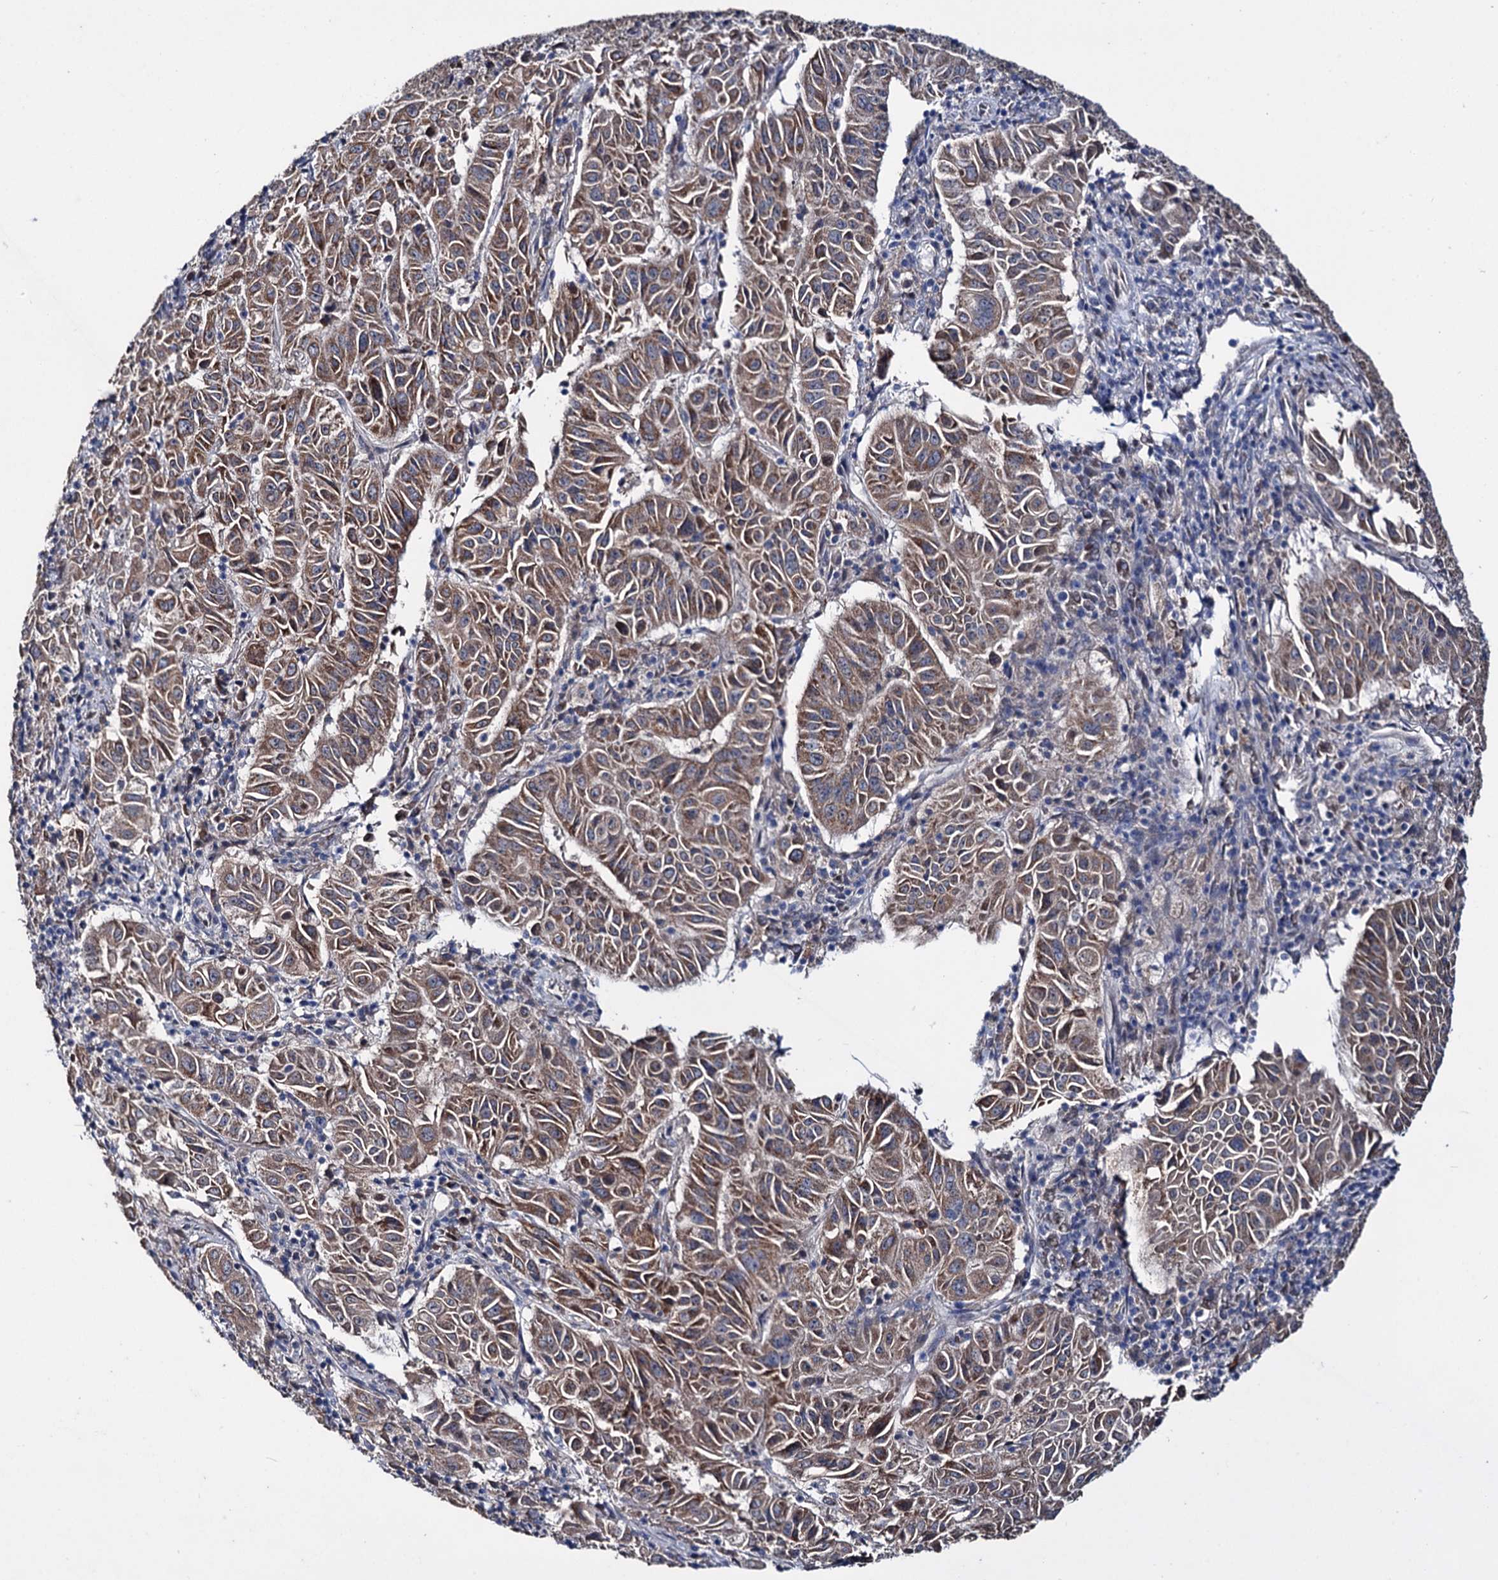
{"staining": {"intensity": "moderate", "quantity": ">75%", "location": "cytoplasmic/membranous"}, "tissue": "pancreatic cancer", "cell_type": "Tumor cells", "image_type": "cancer", "snomed": [{"axis": "morphology", "description": "Adenocarcinoma, NOS"}, {"axis": "topography", "description": "Pancreas"}], "caption": "Protein expression analysis of adenocarcinoma (pancreatic) demonstrates moderate cytoplasmic/membranous positivity in approximately >75% of tumor cells. (DAB IHC with brightfield microscopy, high magnification).", "gene": "CLPB", "patient": {"sex": "male", "age": 63}}